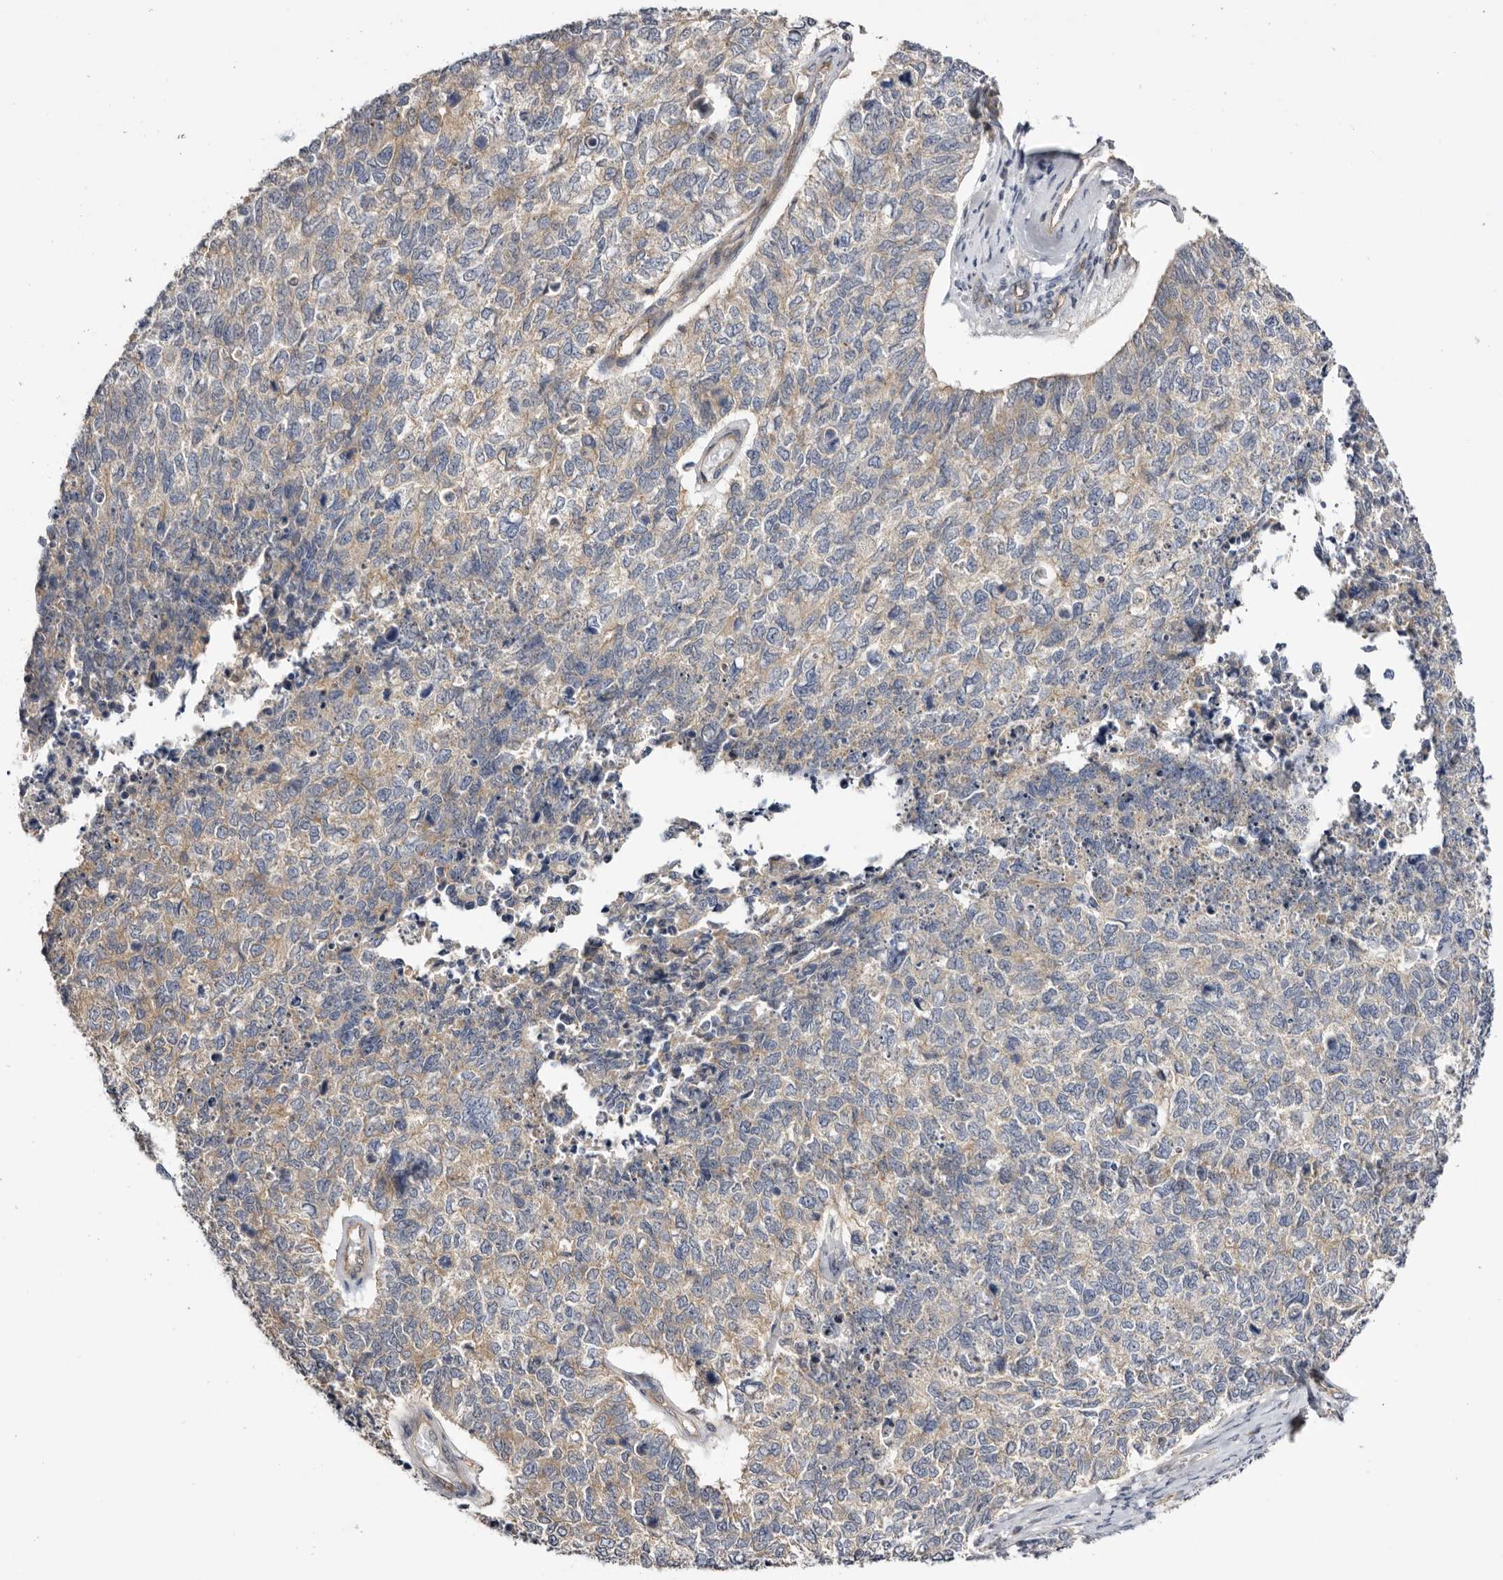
{"staining": {"intensity": "weak", "quantity": "<25%", "location": "cytoplasmic/membranous"}, "tissue": "cervical cancer", "cell_type": "Tumor cells", "image_type": "cancer", "snomed": [{"axis": "morphology", "description": "Squamous cell carcinoma, NOS"}, {"axis": "topography", "description": "Cervix"}], "caption": "This is a histopathology image of IHC staining of cervical squamous cell carcinoma, which shows no expression in tumor cells.", "gene": "PANK4", "patient": {"sex": "female", "age": 63}}